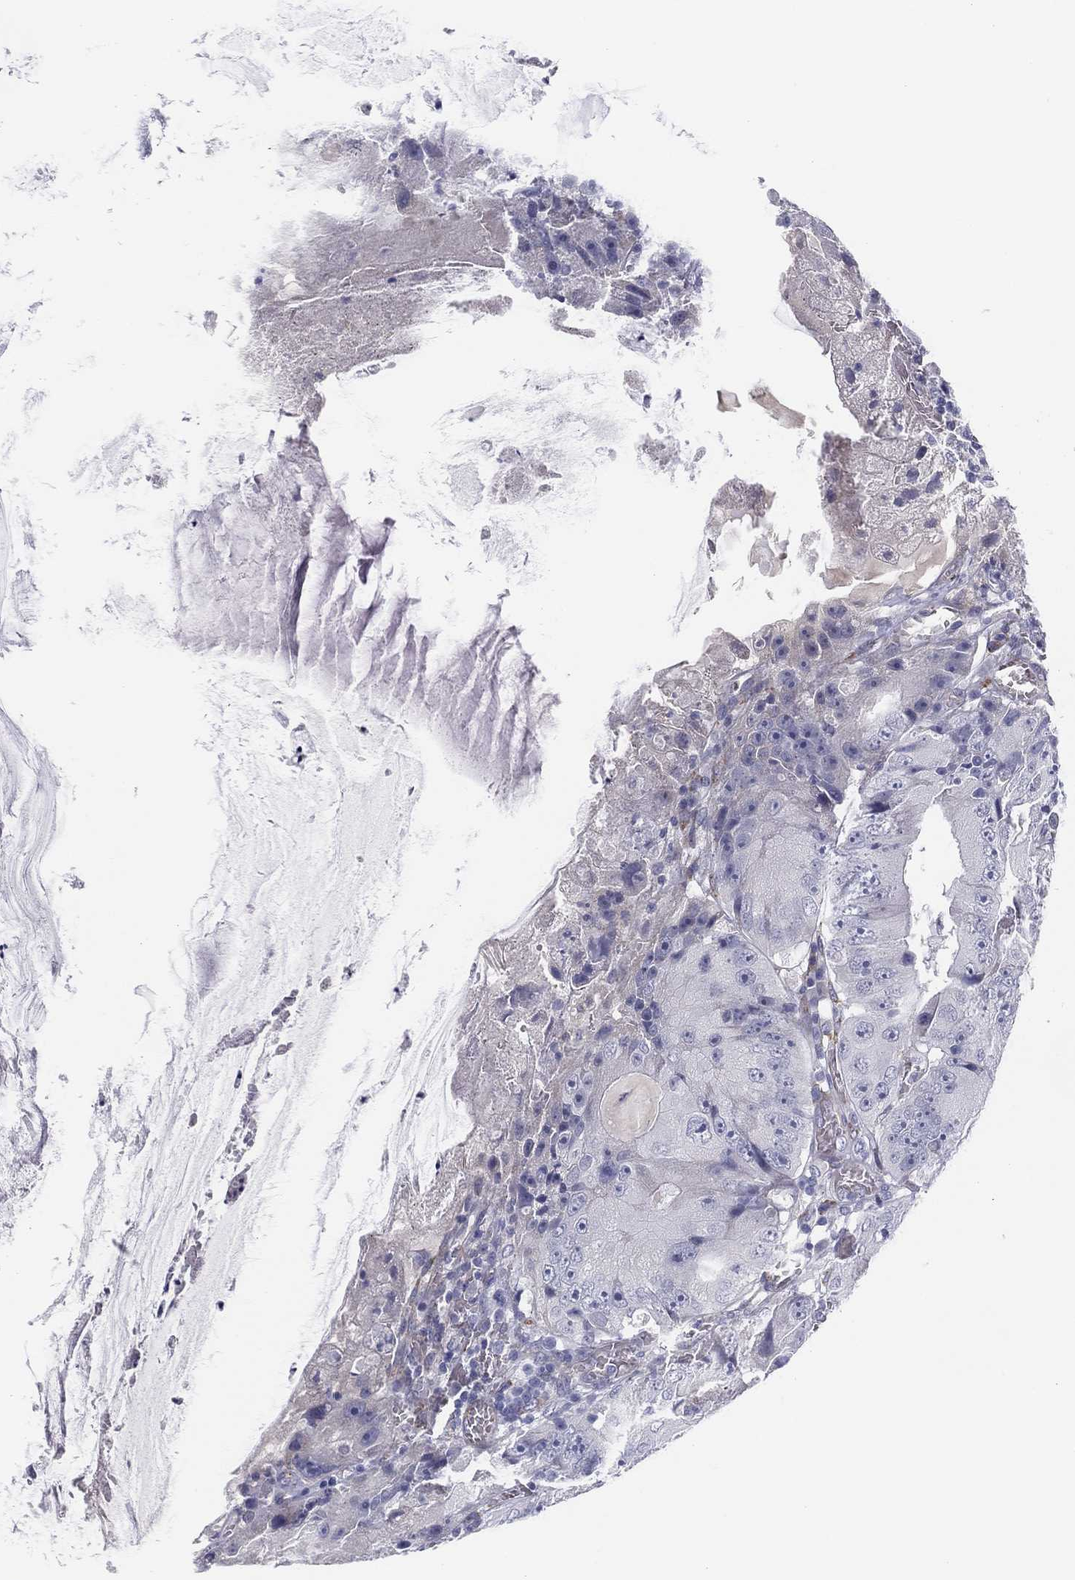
{"staining": {"intensity": "negative", "quantity": "none", "location": "none"}, "tissue": "colorectal cancer", "cell_type": "Tumor cells", "image_type": "cancer", "snomed": [{"axis": "morphology", "description": "Adenocarcinoma, NOS"}, {"axis": "topography", "description": "Colon"}], "caption": "Tumor cells show no significant protein positivity in colorectal cancer.", "gene": "MLF1", "patient": {"sex": "female", "age": 86}}